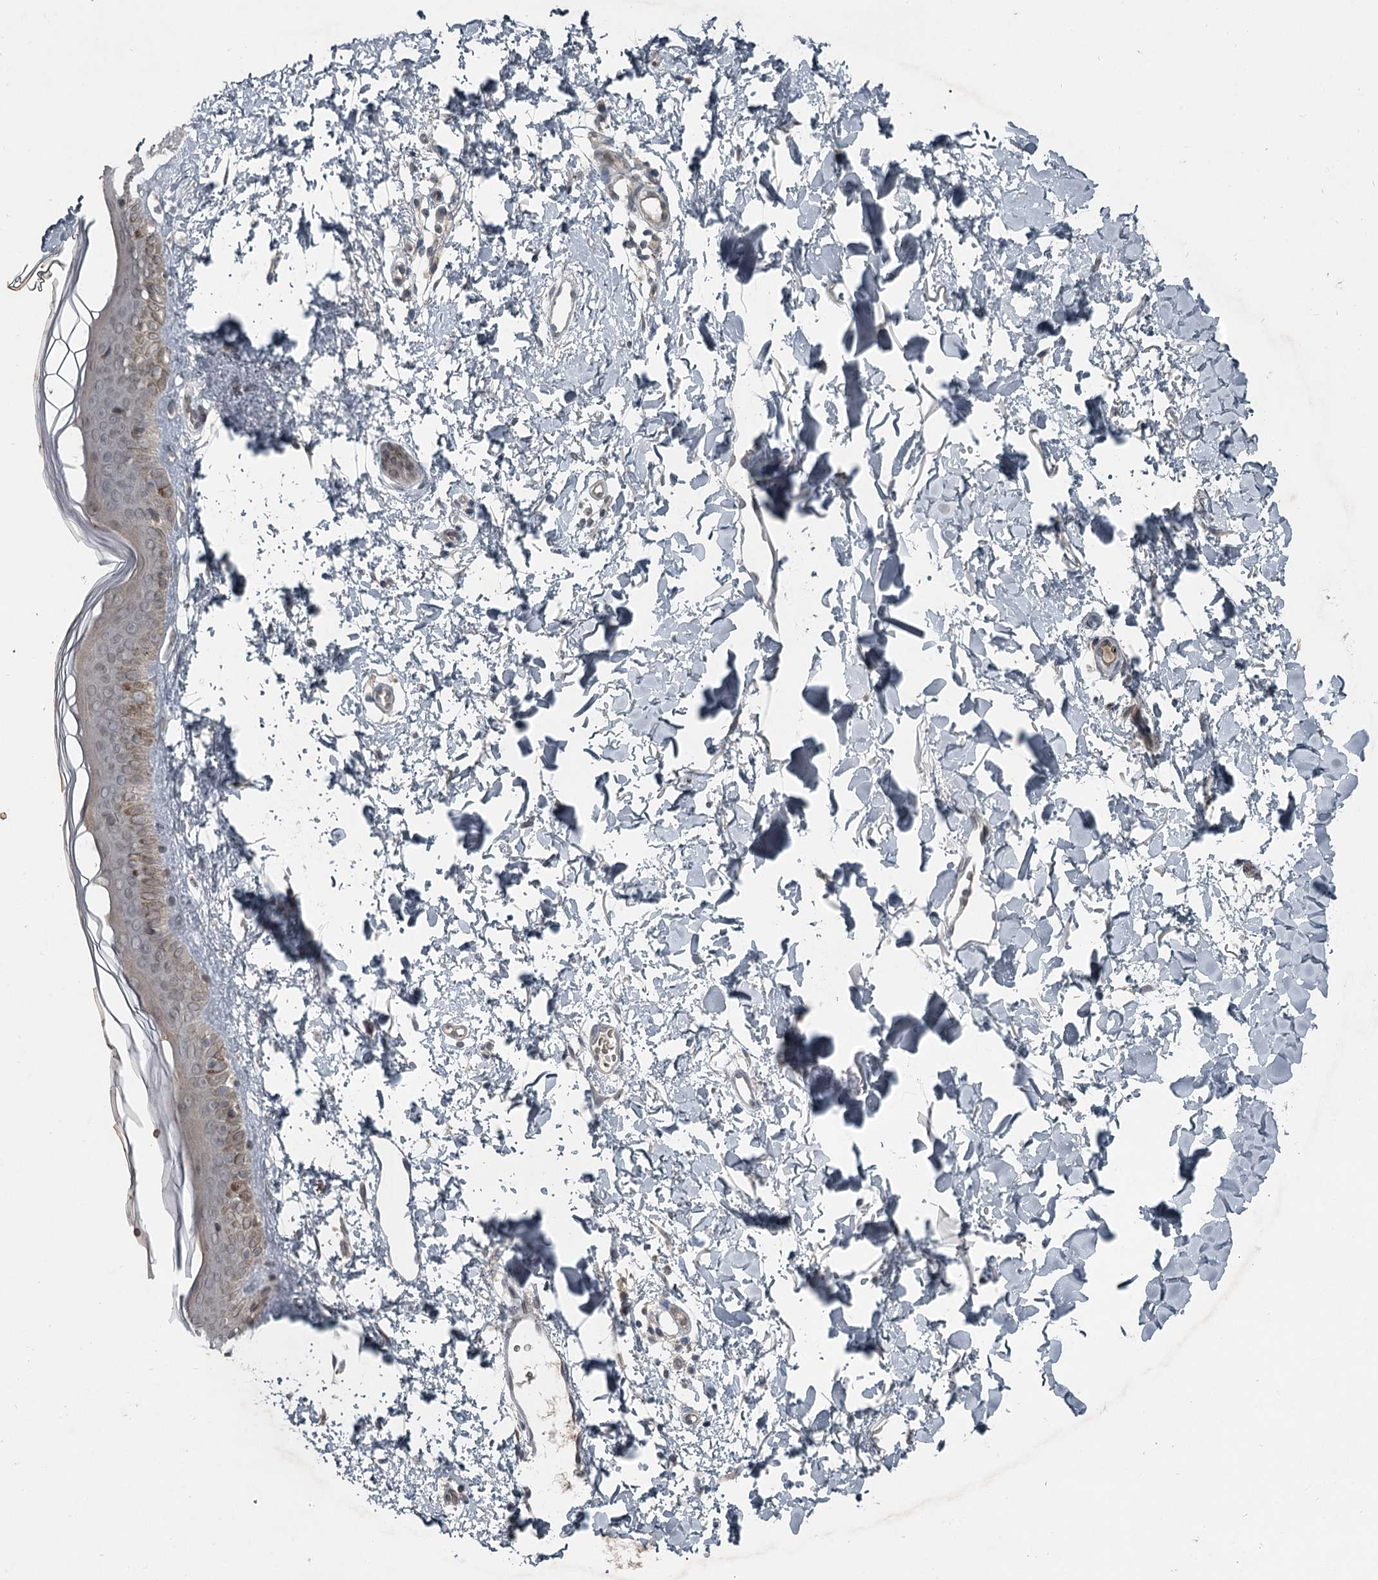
{"staining": {"intensity": "negative", "quantity": "none", "location": "none"}, "tissue": "skin", "cell_type": "Fibroblasts", "image_type": "normal", "snomed": [{"axis": "morphology", "description": "Normal tissue, NOS"}, {"axis": "topography", "description": "Skin"}], "caption": "The image exhibits no staining of fibroblasts in benign skin. (DAB (3,3'-diaminobenzidine) IHC with hematoxylin counter stain).", "gene": "SLC39A8", "patient": {"sex": "female", "age": 58}}